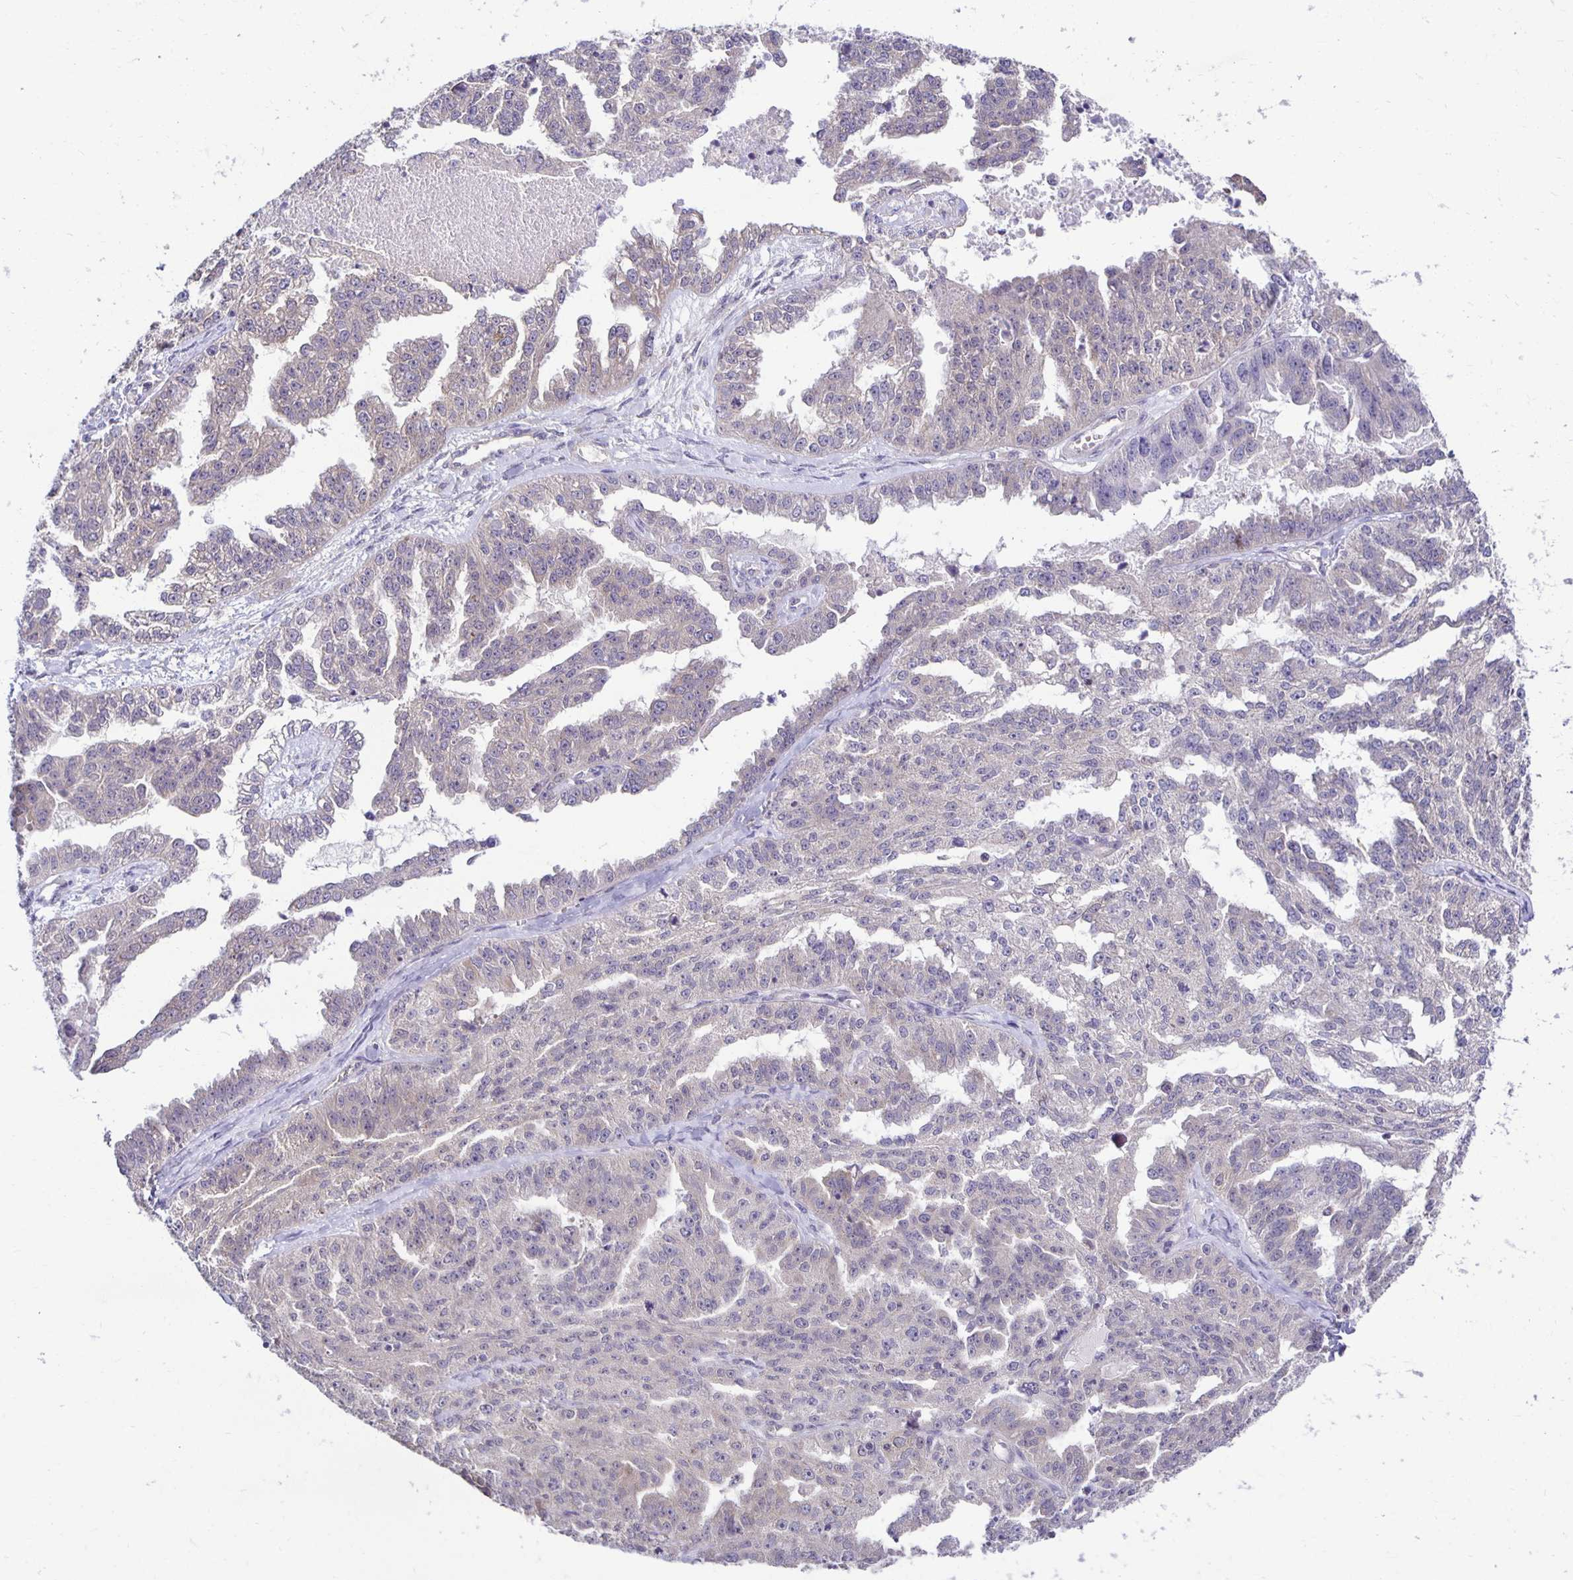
{"staining": {"intensity": "negative", "quantity": "none", "location": "none"}, "tissue": "ovarian cancer", "cell_type": "Tumor cells", "image_type": "cancer", "snomed": [{"axis": "morphology", "description": "Cystadenocarcinoma, serous, NOS"}, {"axis": "topography", "description": "Ovary"}], "caption": "Tumor cells show no significant staining in ovarian serous cystadenocarcinoma. (DAB immunohistochemistry visualized using brightfield microscopy, high magnification).", "gene": "MIEN1", "patient": {"sex": "female", "age": 58}}